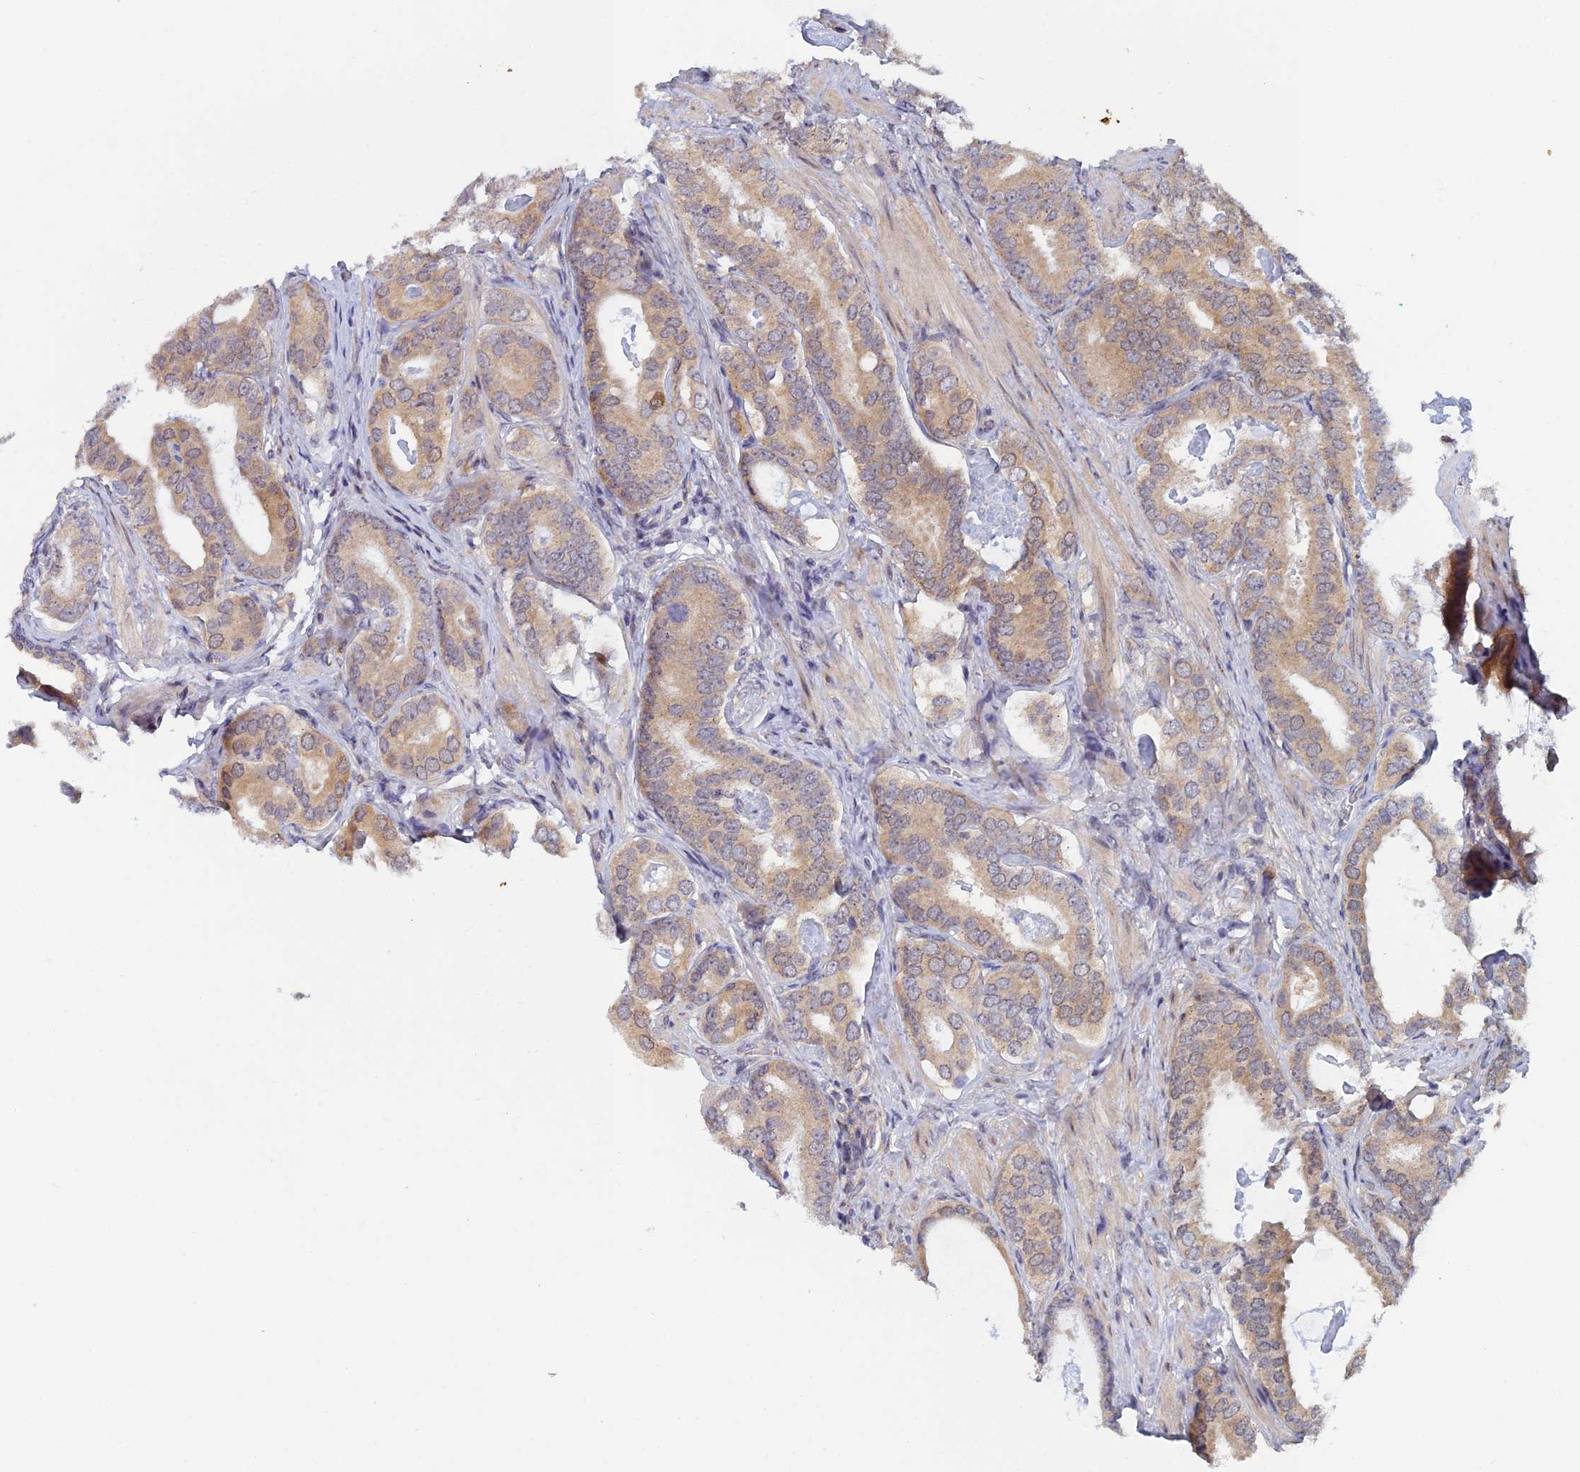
{"staining": {"intensity": "weak", "quantity": "25%-75%", "location": "cytoplasmic/membranous"}, "tissue": "prostate cancer", "cell_type": "Tumor cells", "image_type": "cancer", "snomed": [{"axis": "morphology", "description": "Adenocarcinoma, Low grade"}, {"axis": "topography", "description": "Prostate"}], "caption": "A high-resolution photomicrograph shows immunohistochemistry staining of prostate cancer (low-grade adenocarcinoma), which demonstrates weak cytoplasmic/membranous expression in about 25%-75% of tumor cells.", "gene": "SRA1", "patient": {"sex": "male", "age": 71}}